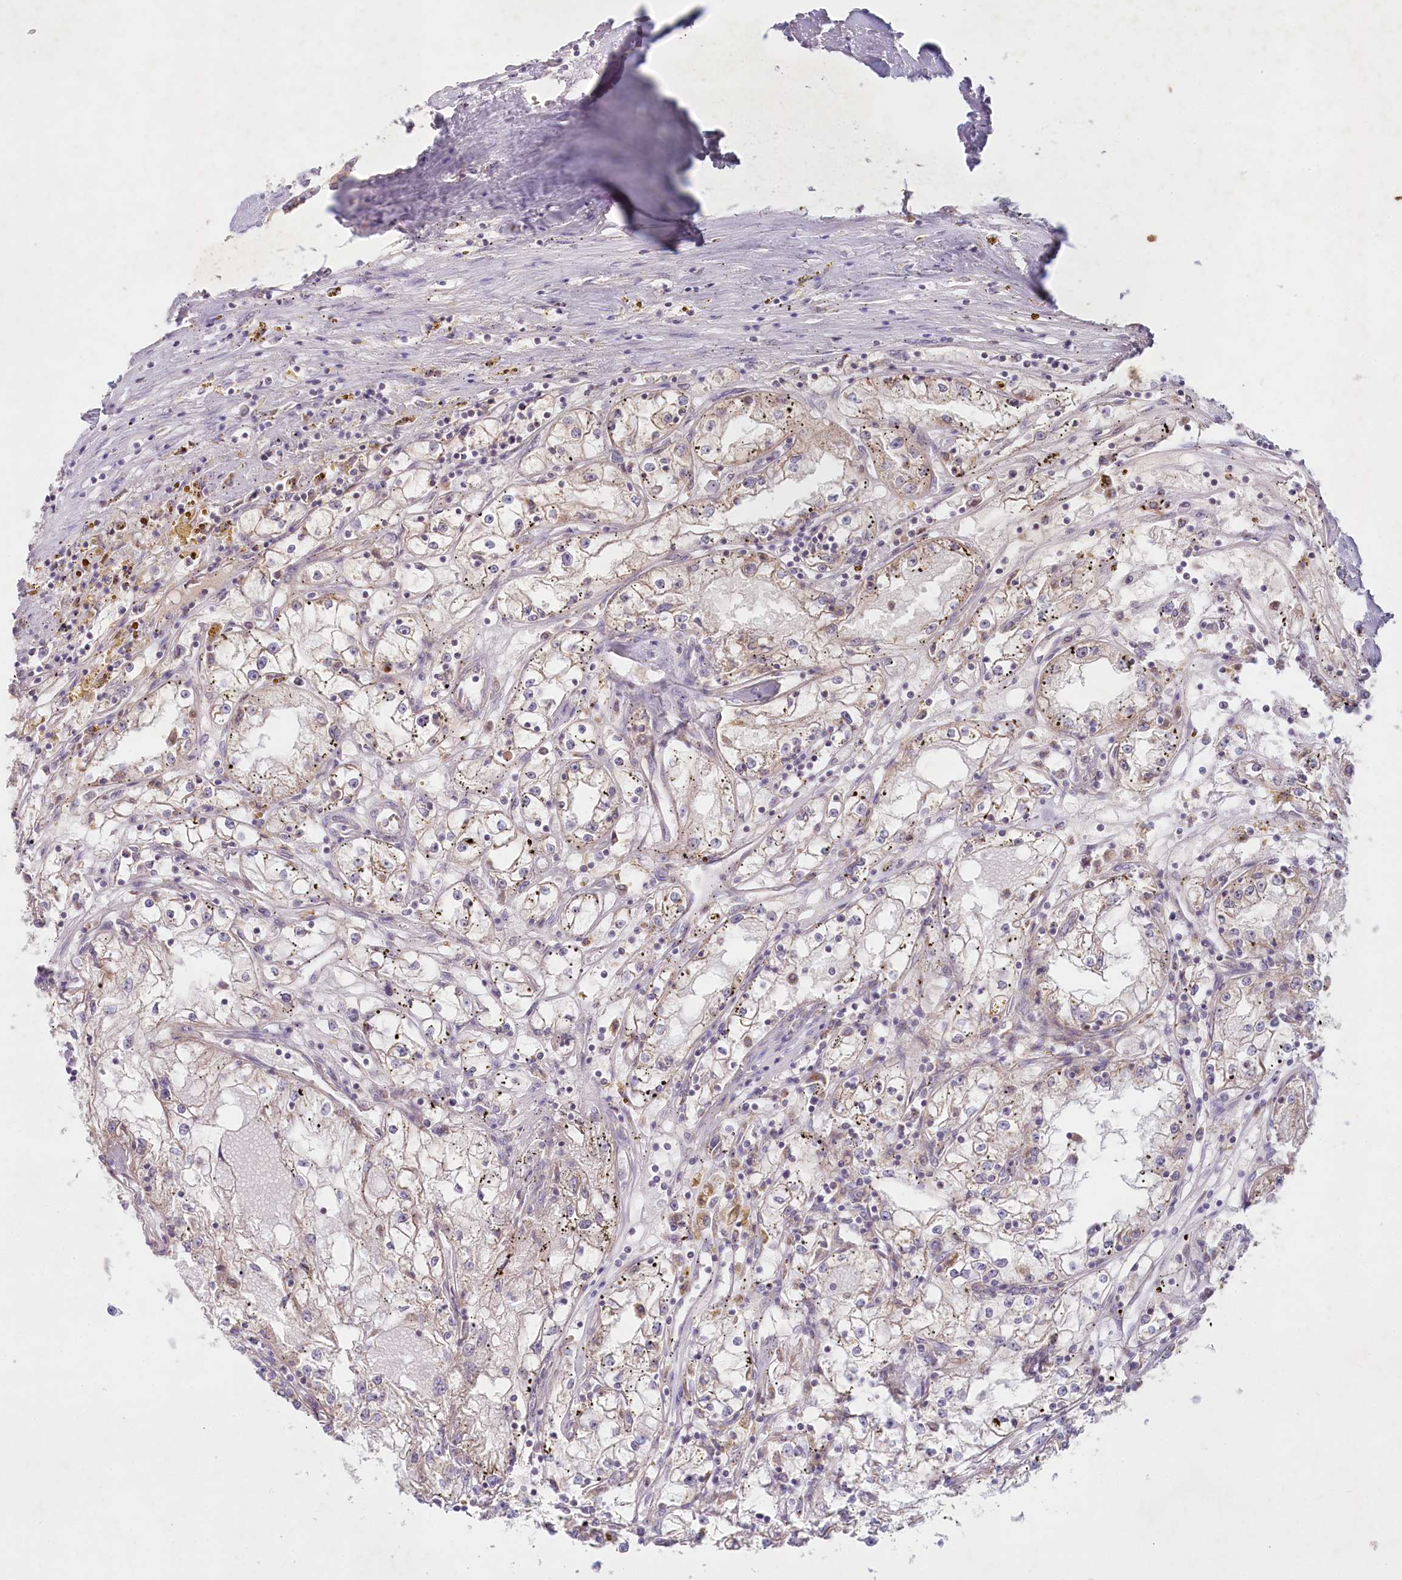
{"staining": {"intensity": "weak", "quantity": "25%-75%", "location": "cytoplasmic/membranous"}, "tissue": "renal cancer", "cell_type": "Tumor cells", "image_type": "cancer", "snomed": [{"axis": "morphology", "description": "Adenocarcinoma, NOS"}, {"axis": "topography", "description": "Kidney"}], "caption": "Renal cancer (adenocarcinoma) stained with DAB (3,3'-diaminobenzidine) immunohistochemistry (IHC) demonstrates low levels of weak cytoplasmic/membranous staining in approximately 25%-75% of tumor cells.", "gene": "PSAPL1", "patient": {"sex": "male", "age": 56}}